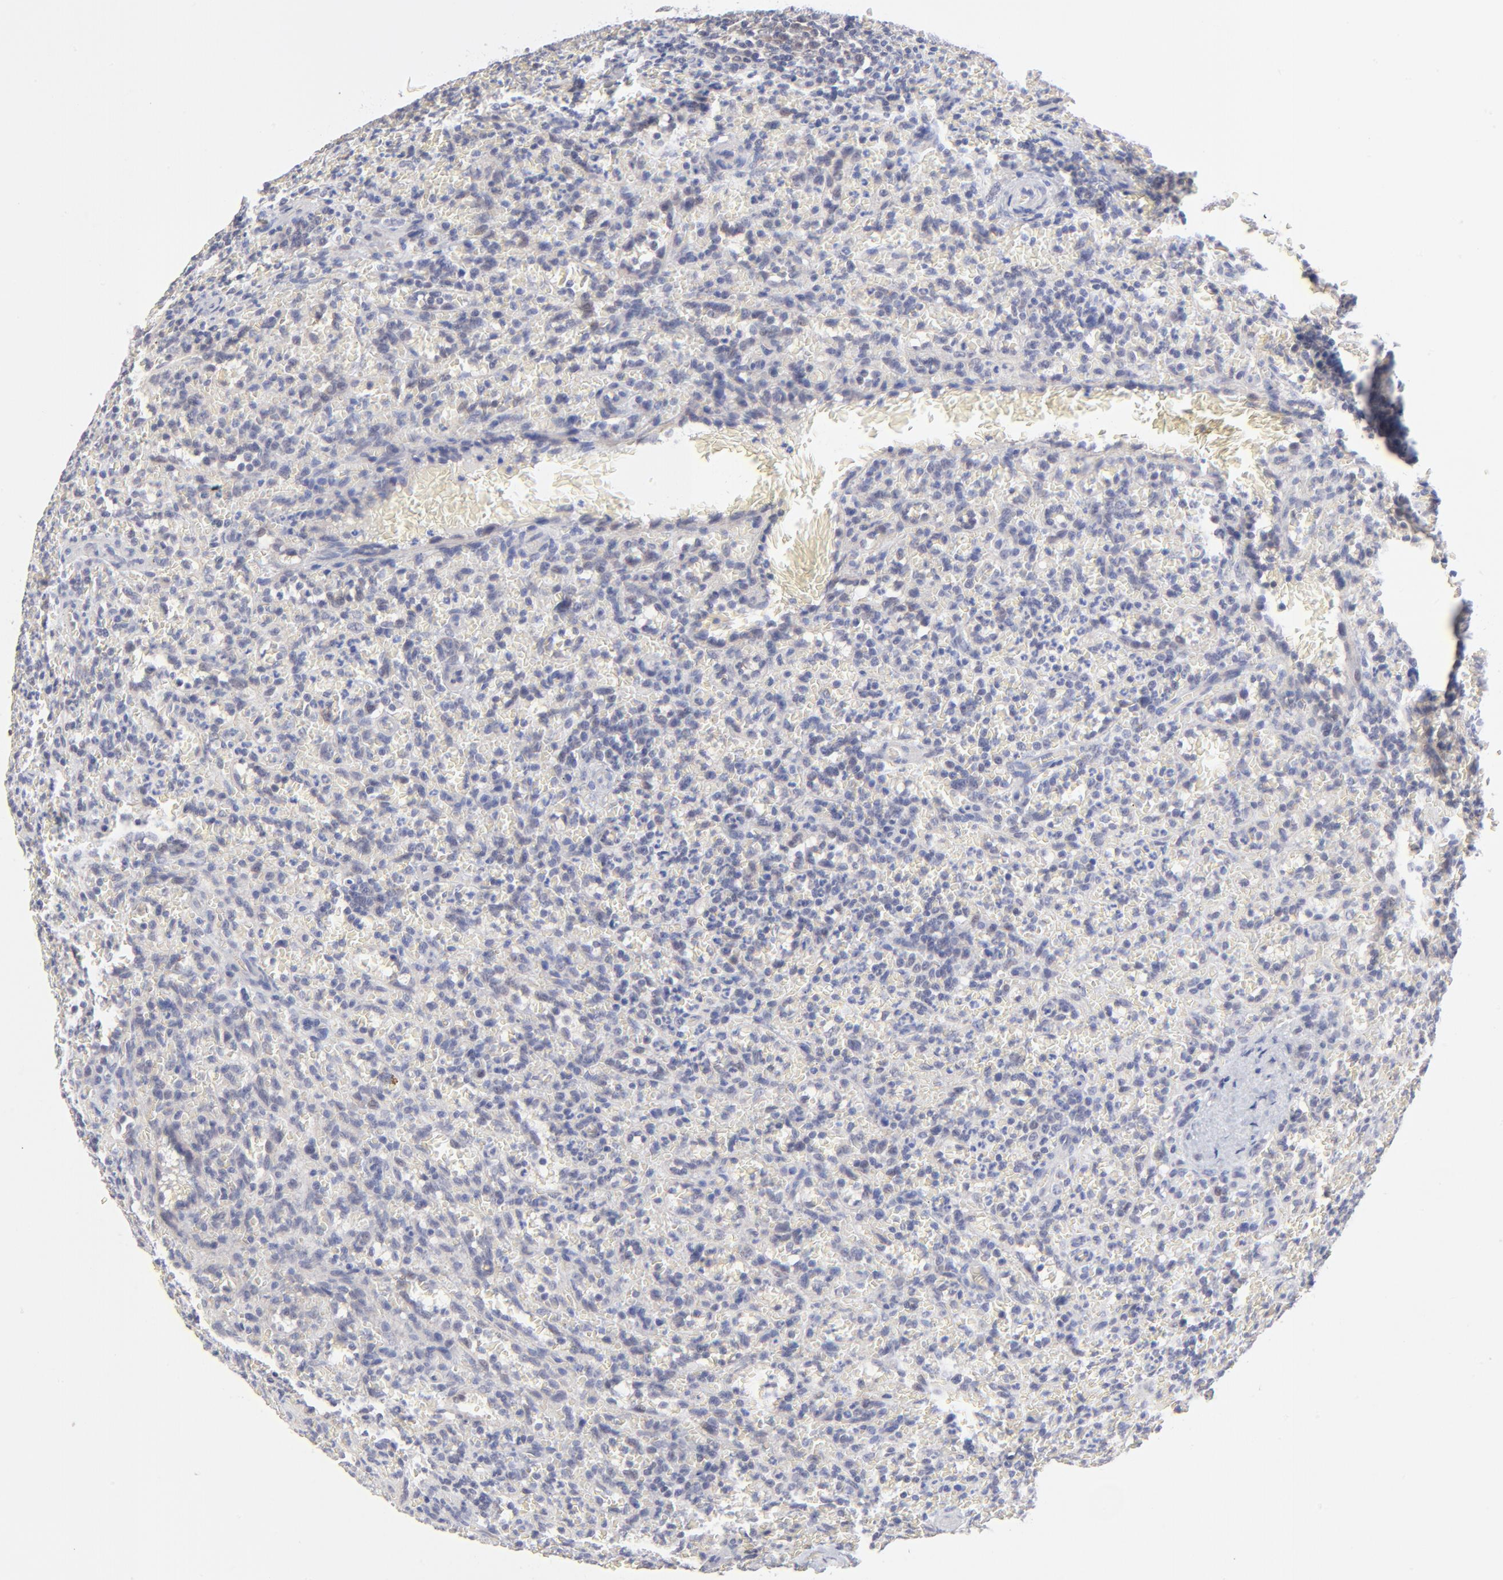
{"staining": {"intensity": "negative", "quantity": "none", "location": "none"}, "tissue": "lymphoma", "cell_type": "Tumor cells", "image_type": "cancer", "snomed": [{"axis": "morphology", "description": "Malignant lymphoma, non-Hodgkin's type, Low grade"}, {"axis": "topography", "description": "Spleen"}], "caption": "An IHC histopathology image of lymphoma is shown. There is no staining in tumor cells of lymphoma.", "gene": "FBXO8", "patient": {"sex": "female", "age": 64}}